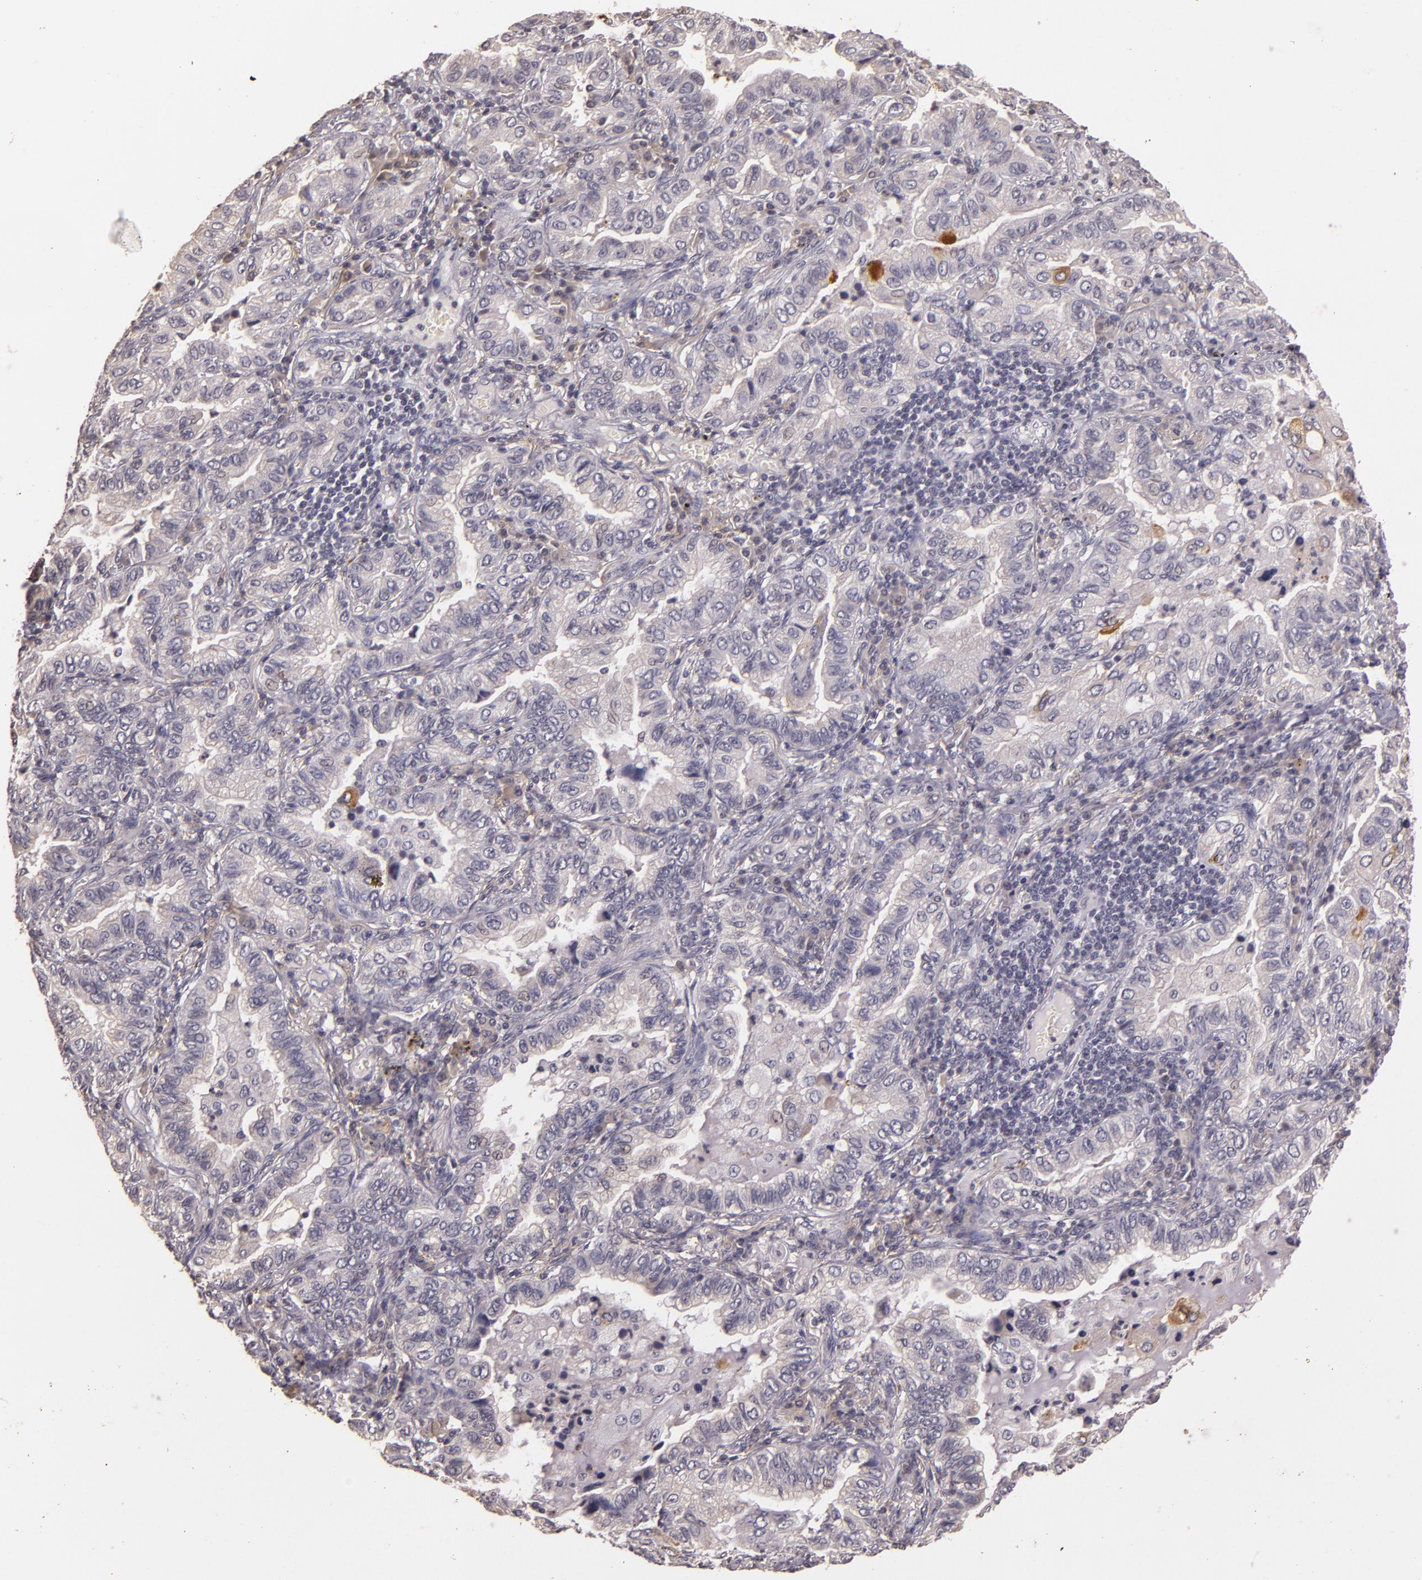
{"staining": {"intensity": "negative", "quantity": "none", "location": "none"}, "tissue": "lung cancer", "cell_type": "Tumor cells", "image_type": "cancer", "snomed": [{"axis": "morphology", "description": "Adenocarcinoma, NOS"}, {"axis": "topography", "description": "Lung"}], "caption": "Immunohistochemistry (IHC) of human lung cancer reveals no positivity in tumor cells.", "gene": "TFF1", "patient": {"sex": "female", "age": 50}}